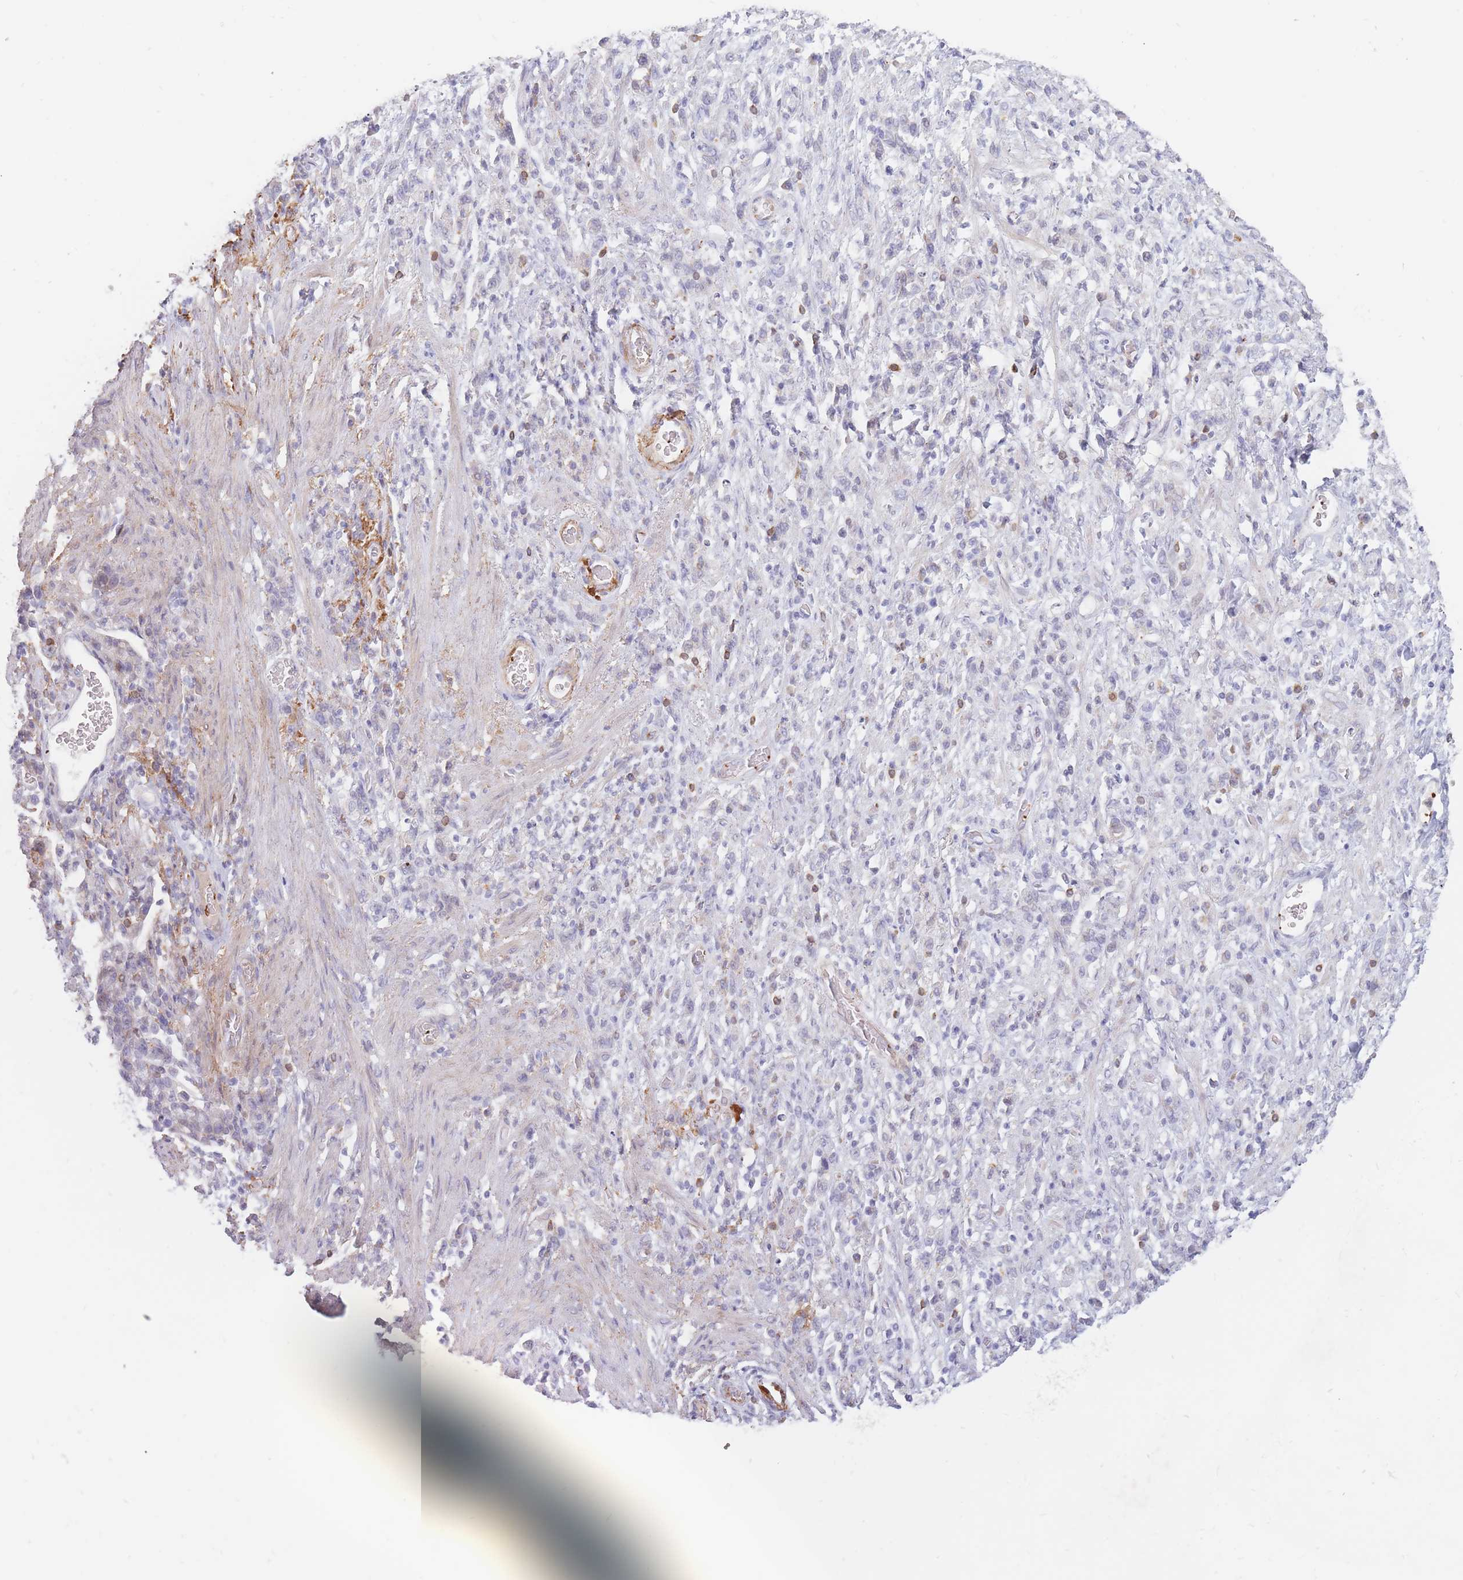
{"staining": {"intensity": "negative", "quantity": "none", "location": "none"}, "tissue": "stomach cancer", "cell_type": "Tumor cells", "image_type": "cancer", "snomed": [{"axis": "morphology", "description": "Adenocarcinoma, NOS"}, {"axis": "topography", "description": "Stomach"}], "caption": "DAB (3,3'-diaminobenzidine) immunohistochemical staining of human adenocarcinoma (stomach) demonstrates no significant staining in tumor cells.", "gene": "PTGDR", "patient": {"sex": "male", "age": 77}}